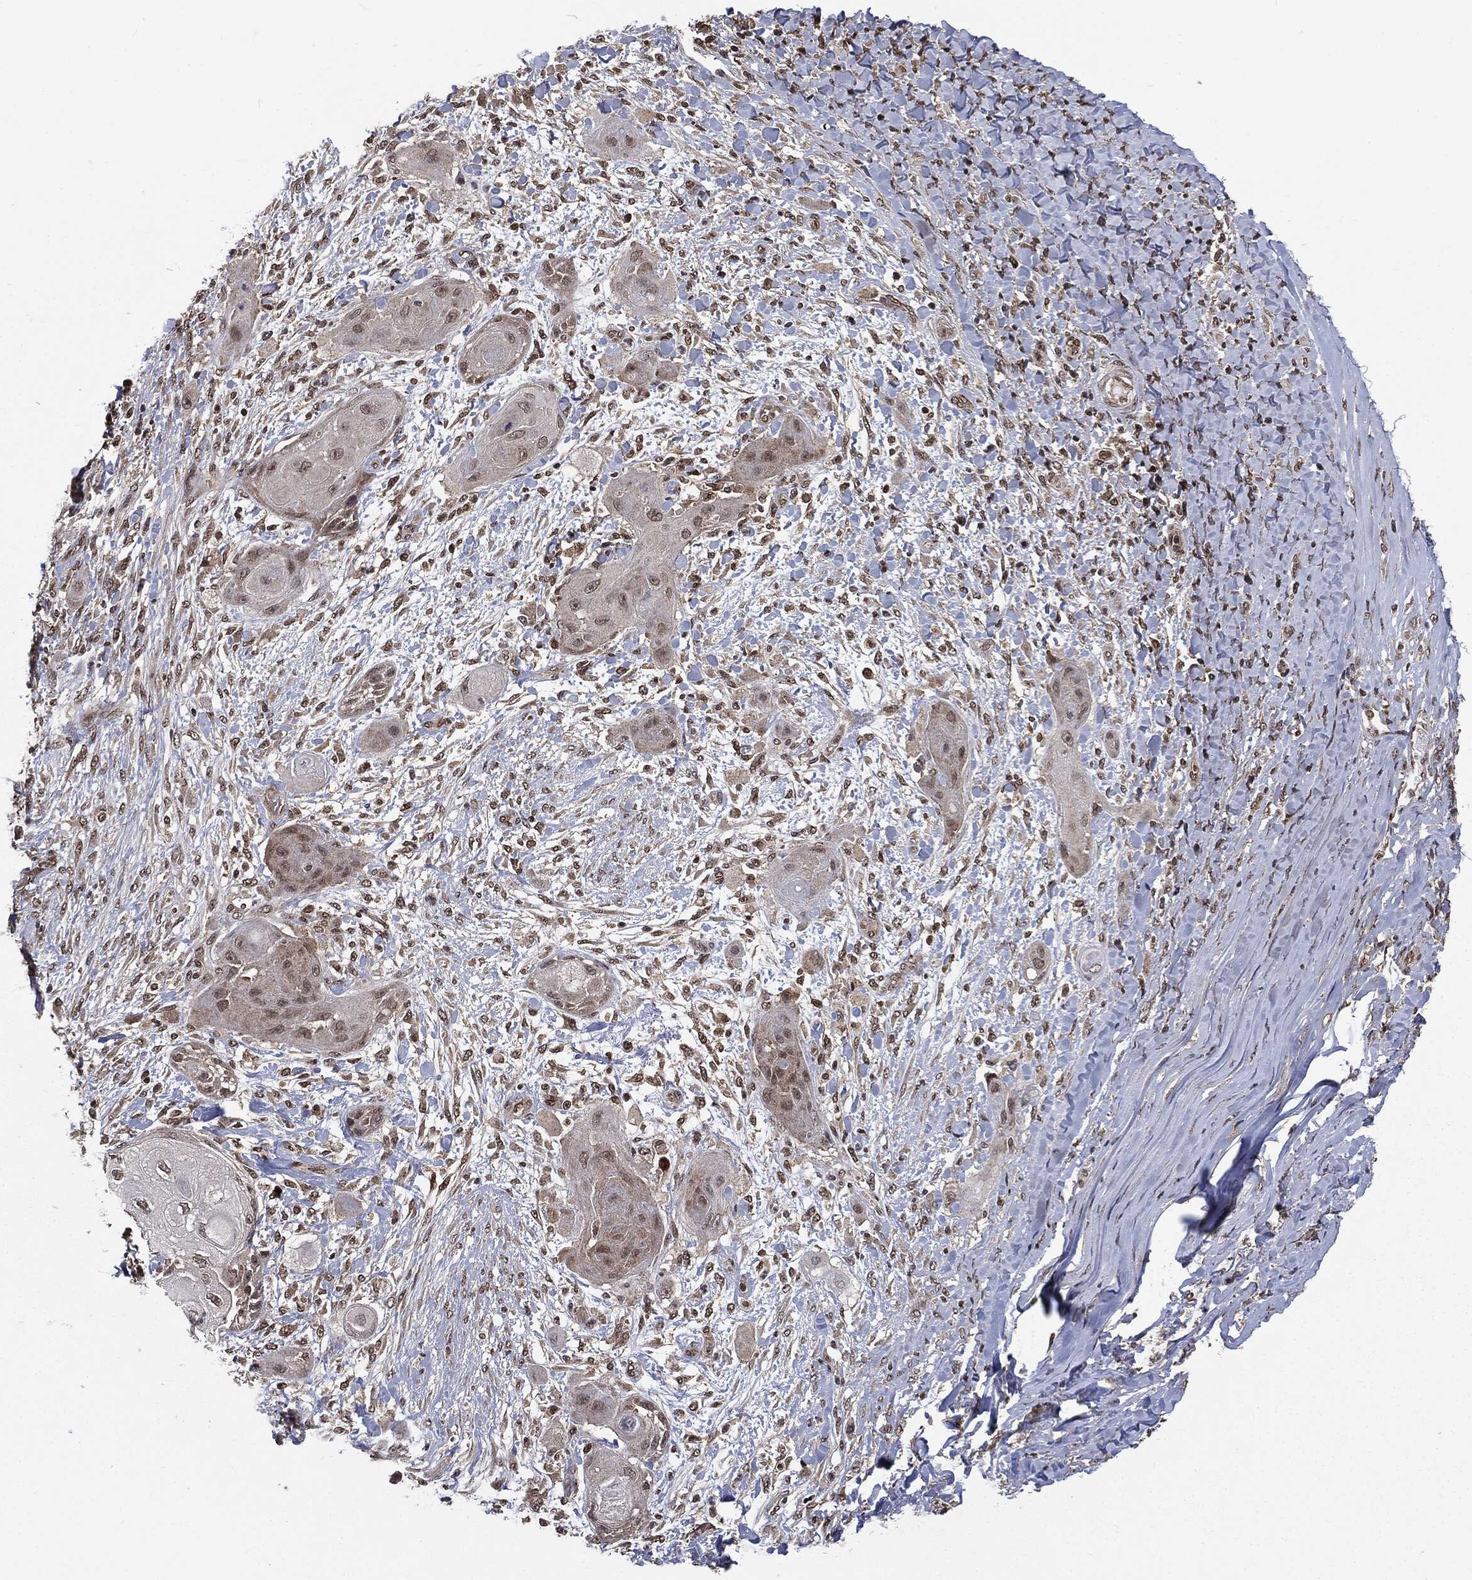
{"staining": {"intensity": "negative", "quantity": "none", "location": "none"}, "tissue": "skin cancer", "cell_type": "Tumor cells", "image_type": "cancer", "snomed": [{"axis": "morphology", "description": "Squamous cell carcinoma, NOS"}, {"axis": "topography", "description": "Skin"}], "caption": "Human skin cancer stained for a protein using IHC shows no positivity in tumor cells.", "gene": "PTPA", "patient": {"sex": "male", "age": 62}}